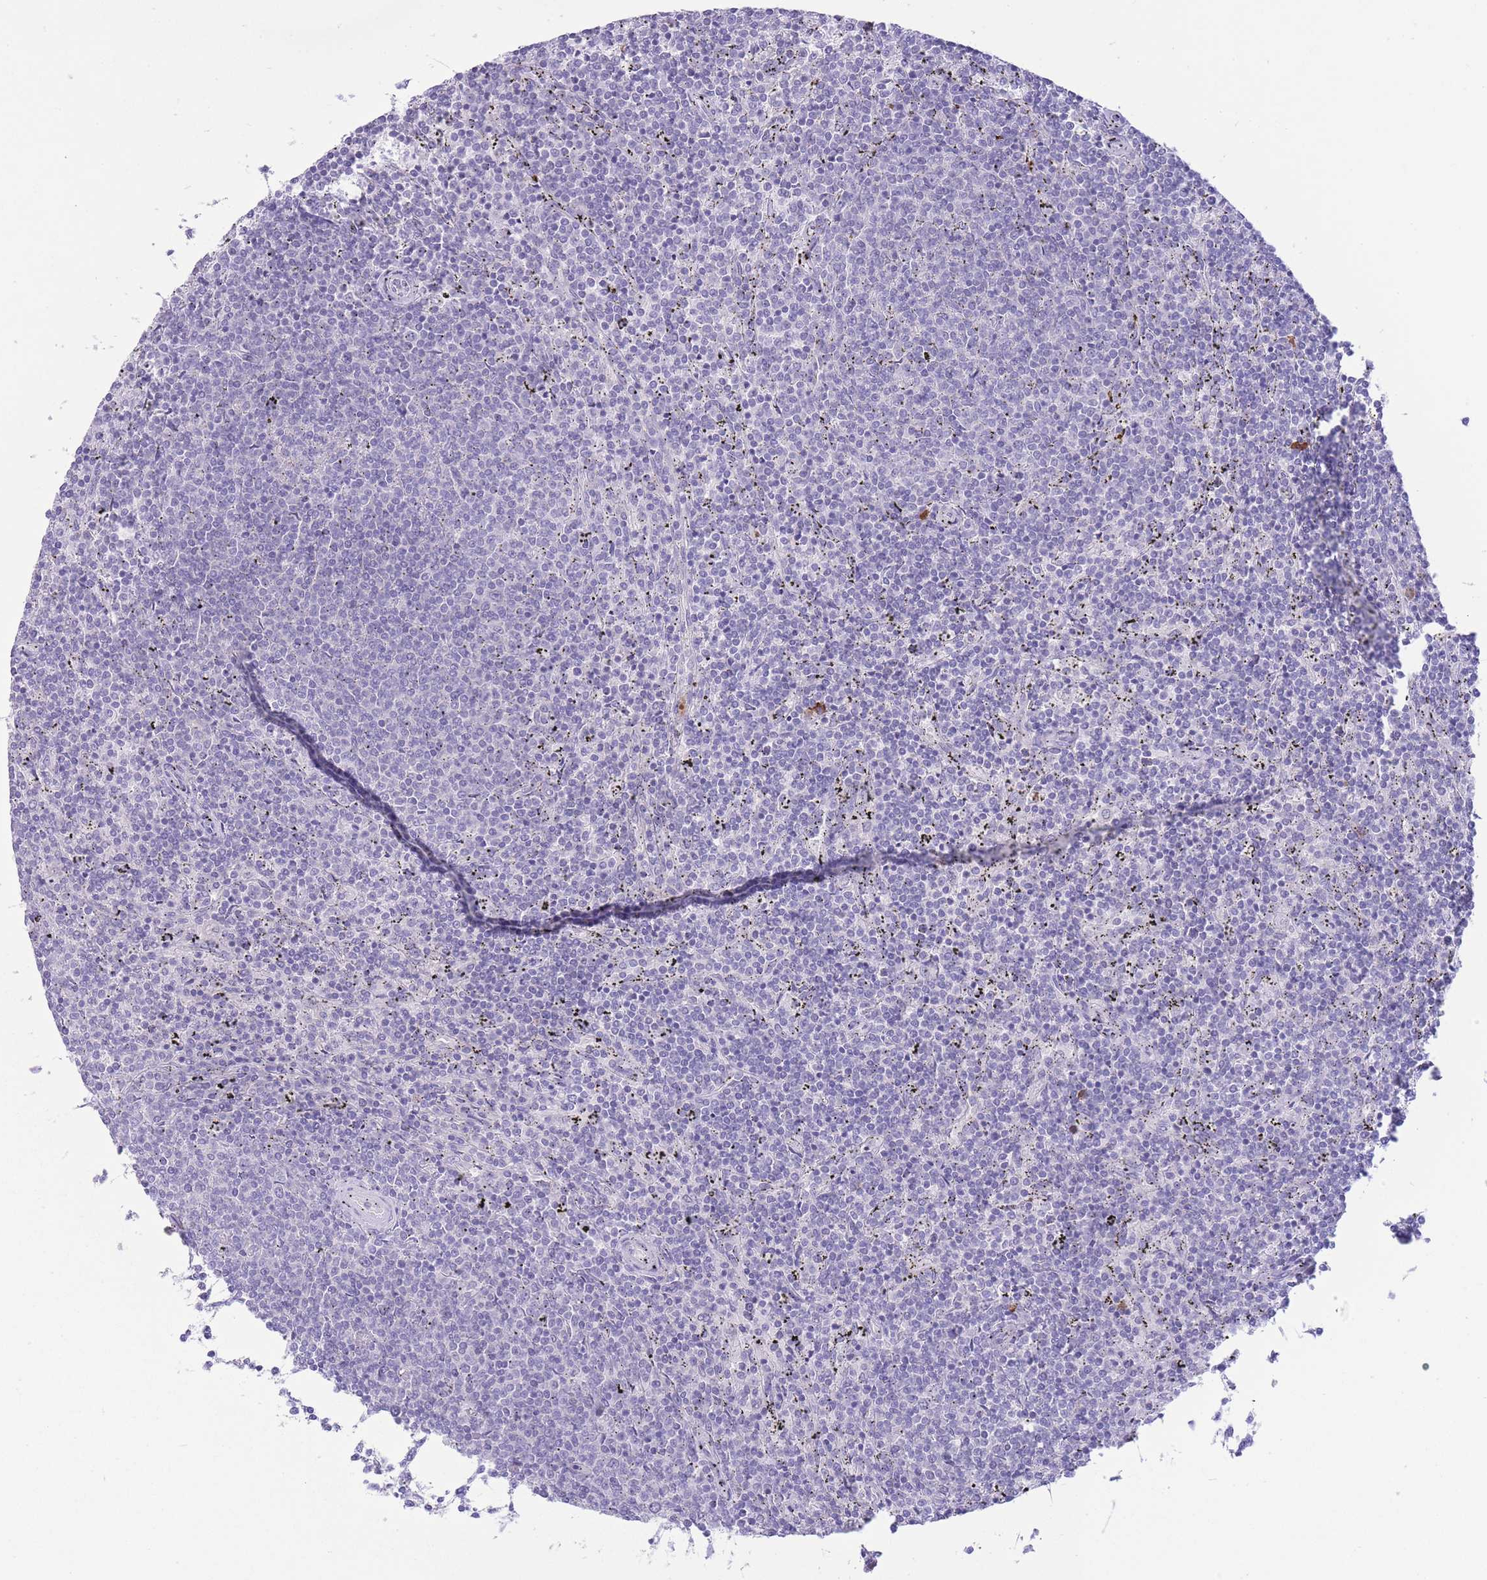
{"staining": {"intensity": "negative", "quantity": "none", "location": "none"}, "tissue": "lymphoma", "cell_type": "Tumor cells", "image_type": "cancer", "snomed": [{"axis": "morphology", "description": "Malignant lymphoma, non-Hodgkin's type, Low grade"}, {"axis": "topography", "description": "Spleen"}], "caption": "Human low-grade malignant lymphoma, non-Hodgkin's type stained for a protein using IHC displays no positivity in tumor cells.", "gene": "ASAP3", "patient": {"sex": "female", "age": 50}}